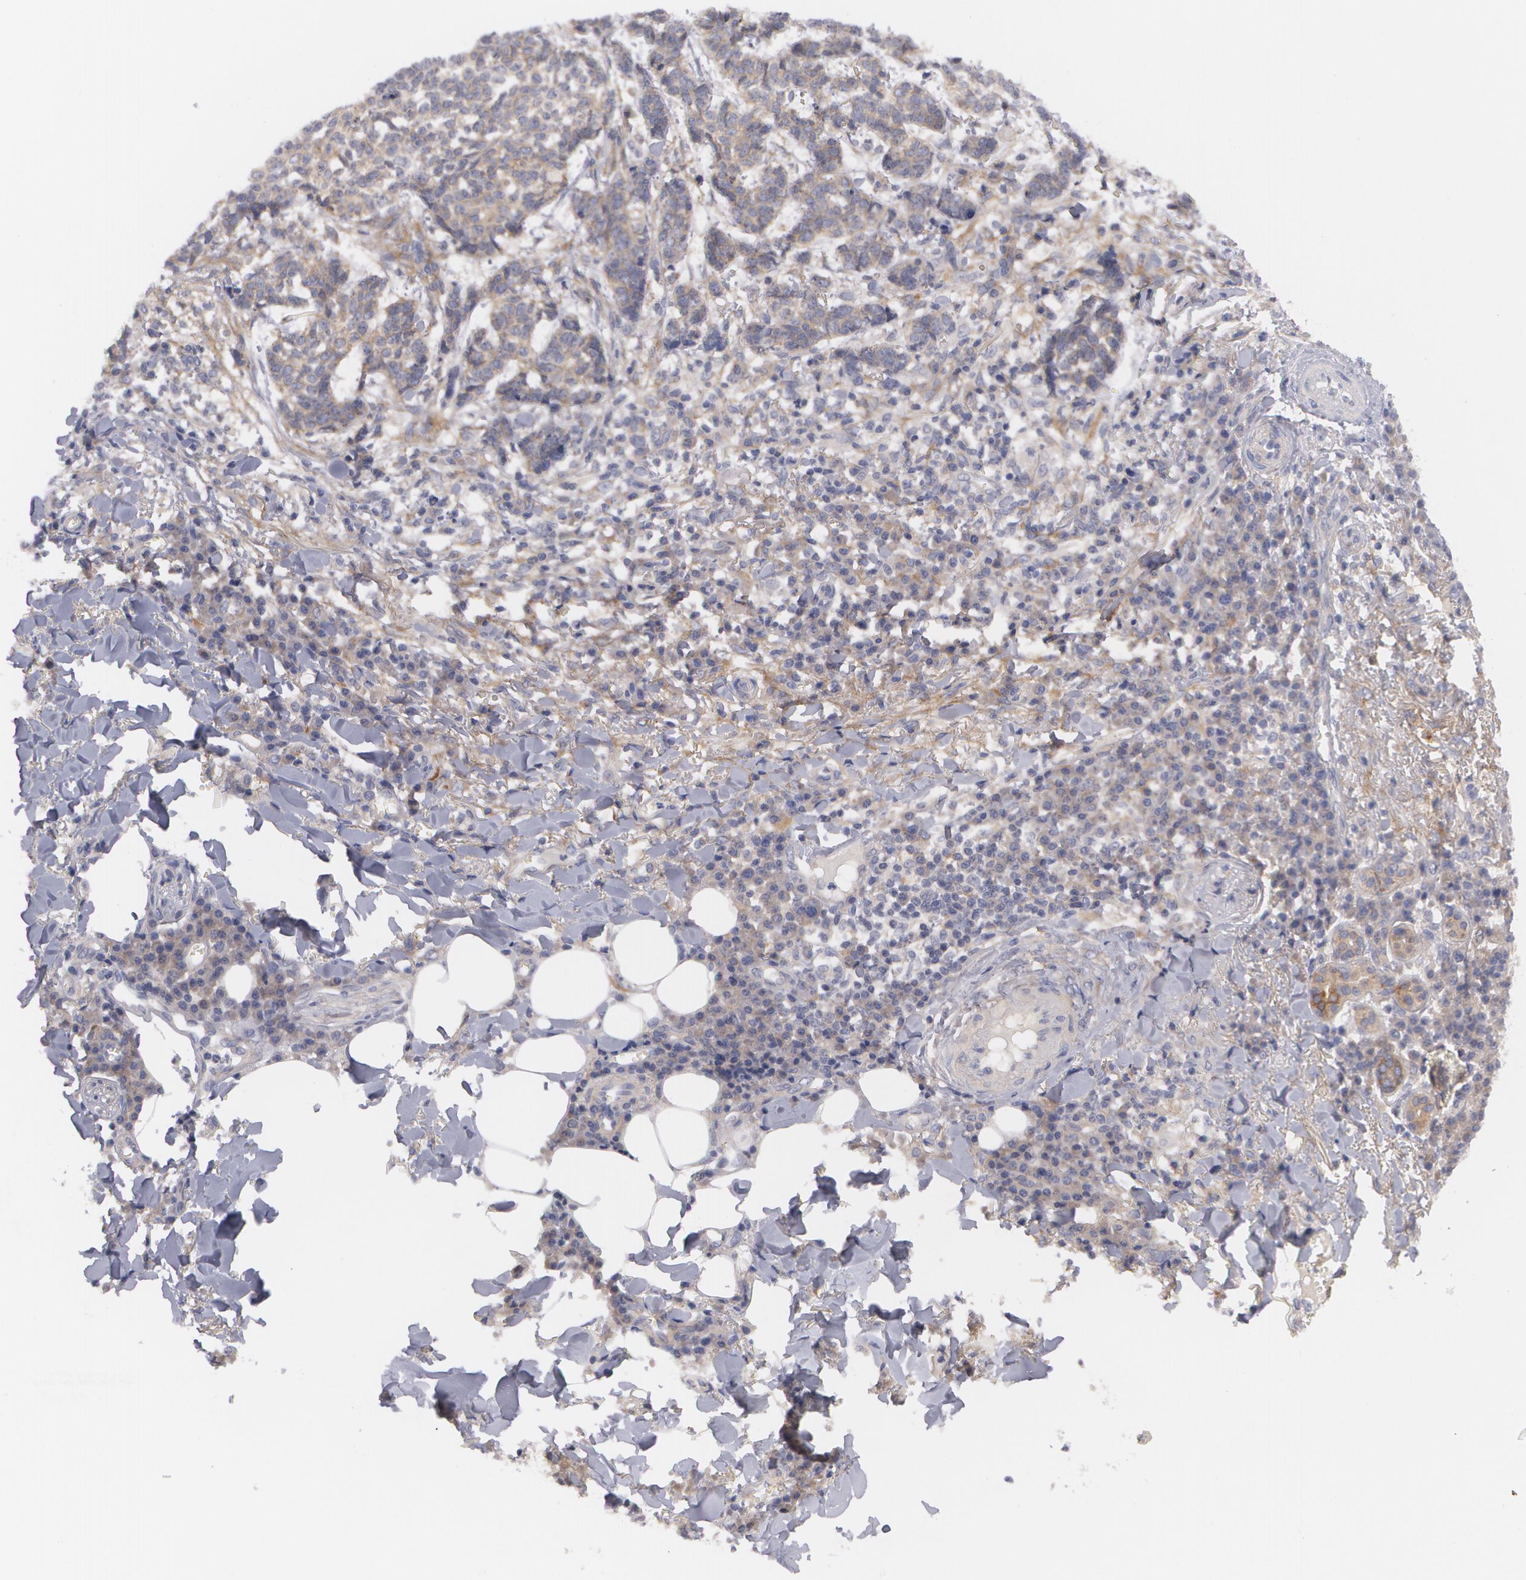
{"staining": {"intensity": "weak", "quantity": "25%-75%", "location": "cytoplasmic/membranous"}, "tissue": "skin cancer", "cell_type": "Tumor cells", "image_type": "cancer", "snomed": [{"axis": "morphology", "description": "Basal cell carcinoma"}, {"axis": "topography", "description": "Skin"}], "caption": "An IHC histopathology image of neoplastic tissue is shown. Protein staining in brown shows weak cytoplasmic/membranous positivity in skin cancer (basal cell carcinoma) within tumor cells. The protein of interest is stained brown, and the nuclei are stained in blue (DAB IHC with brightfield microscopy, high magnification).", "gene": "CASK", "patient": {"sex": "female", "age": 89}}